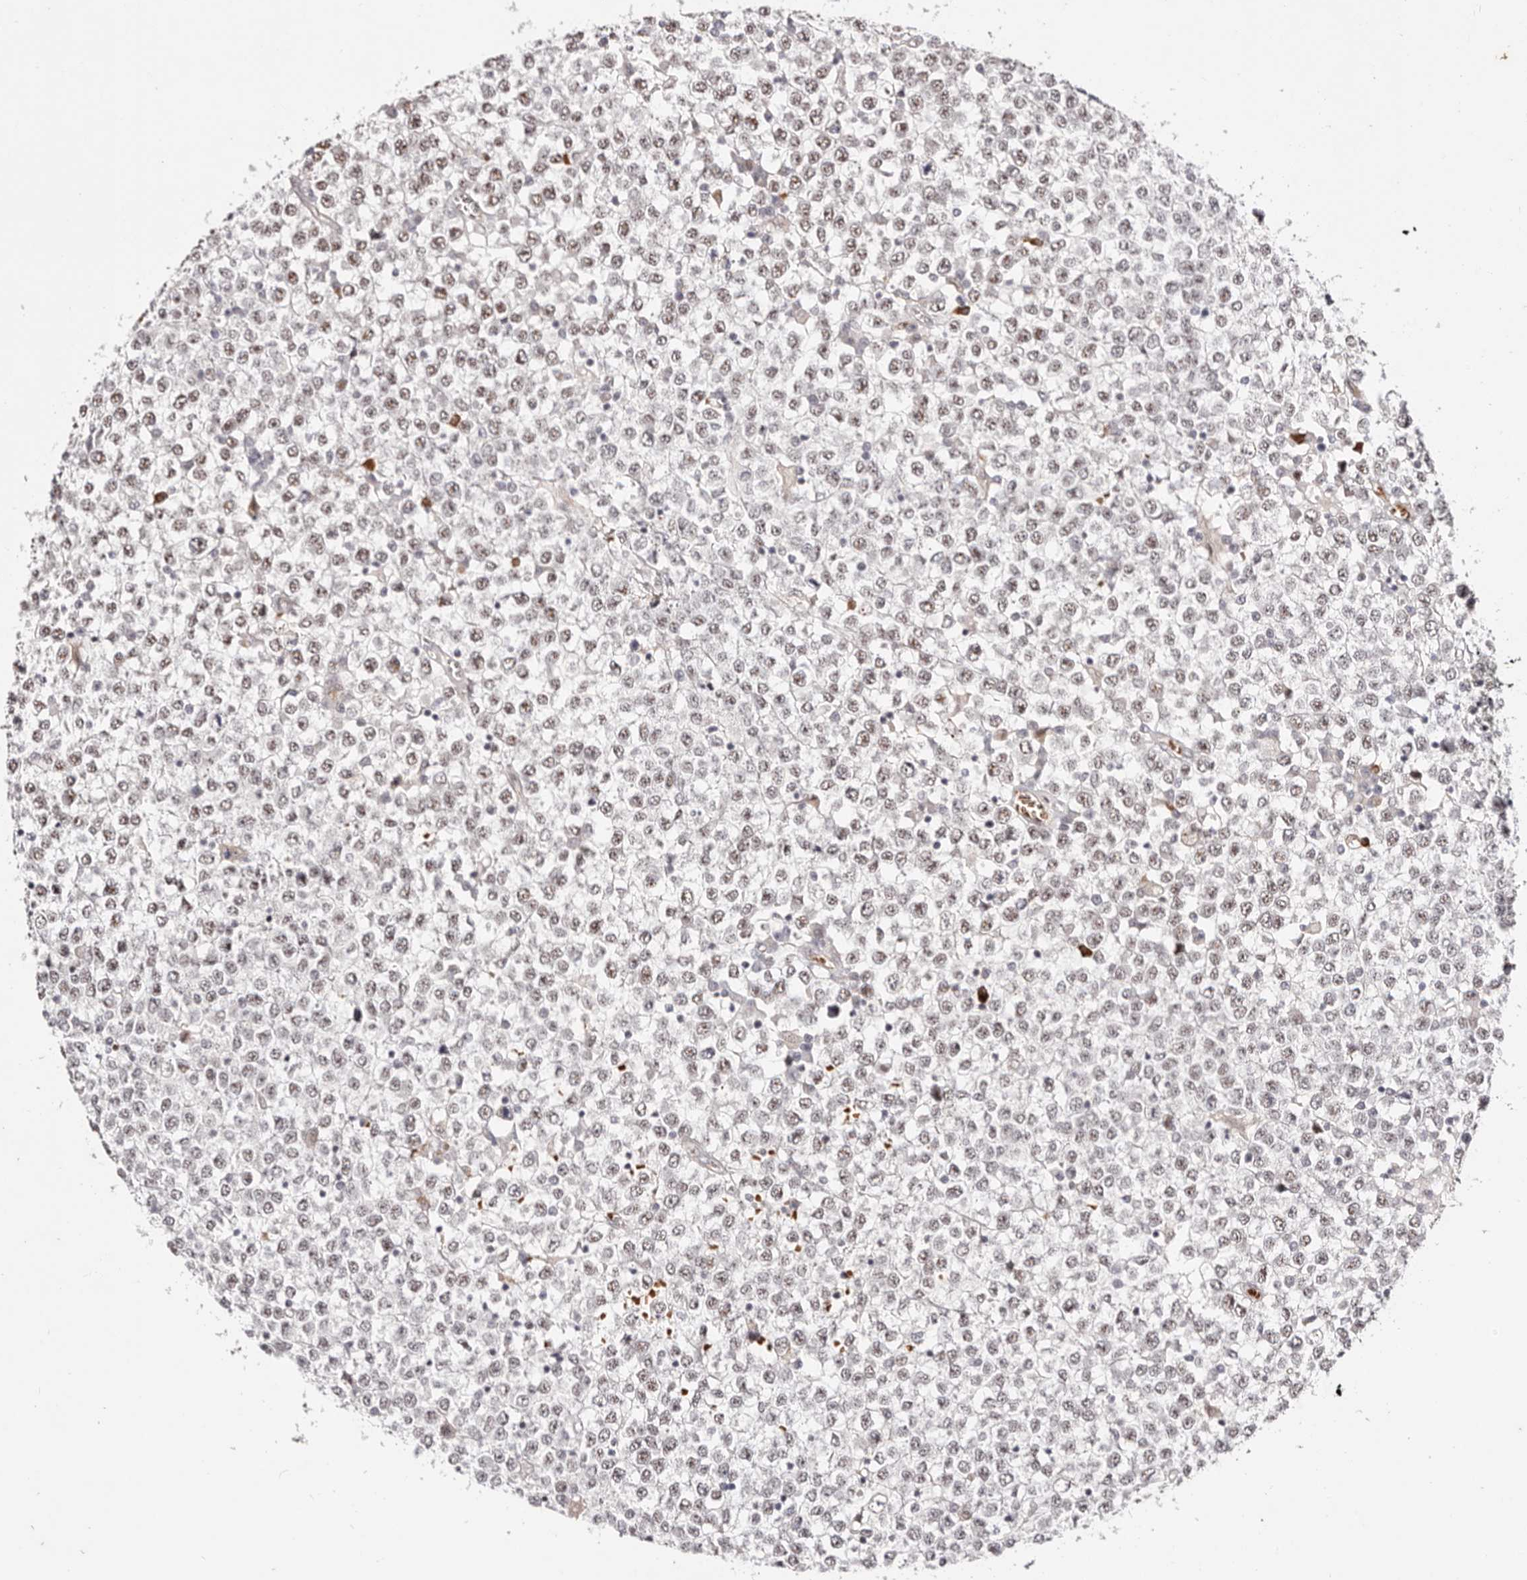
{"staining": {"intensity": "moderate", "quantity": ">75%", "location": "nuclear"}, "tissue": "testis cancer", "cell_type": "Tumor cells", "image_type": "cancer", "snomed": [{"axis": "morphology", "description": "Seminoma, NOS"}, {"axis": "topography", "description": "Testis"}], "caption": "Approximately >75% of tumor cells in testis seminoma reveal moderate nuclear protein staining as visualized by brown immunohistochemical staining.", "gene": "WRN", "patient": {"sex": "male", "age": 65}}